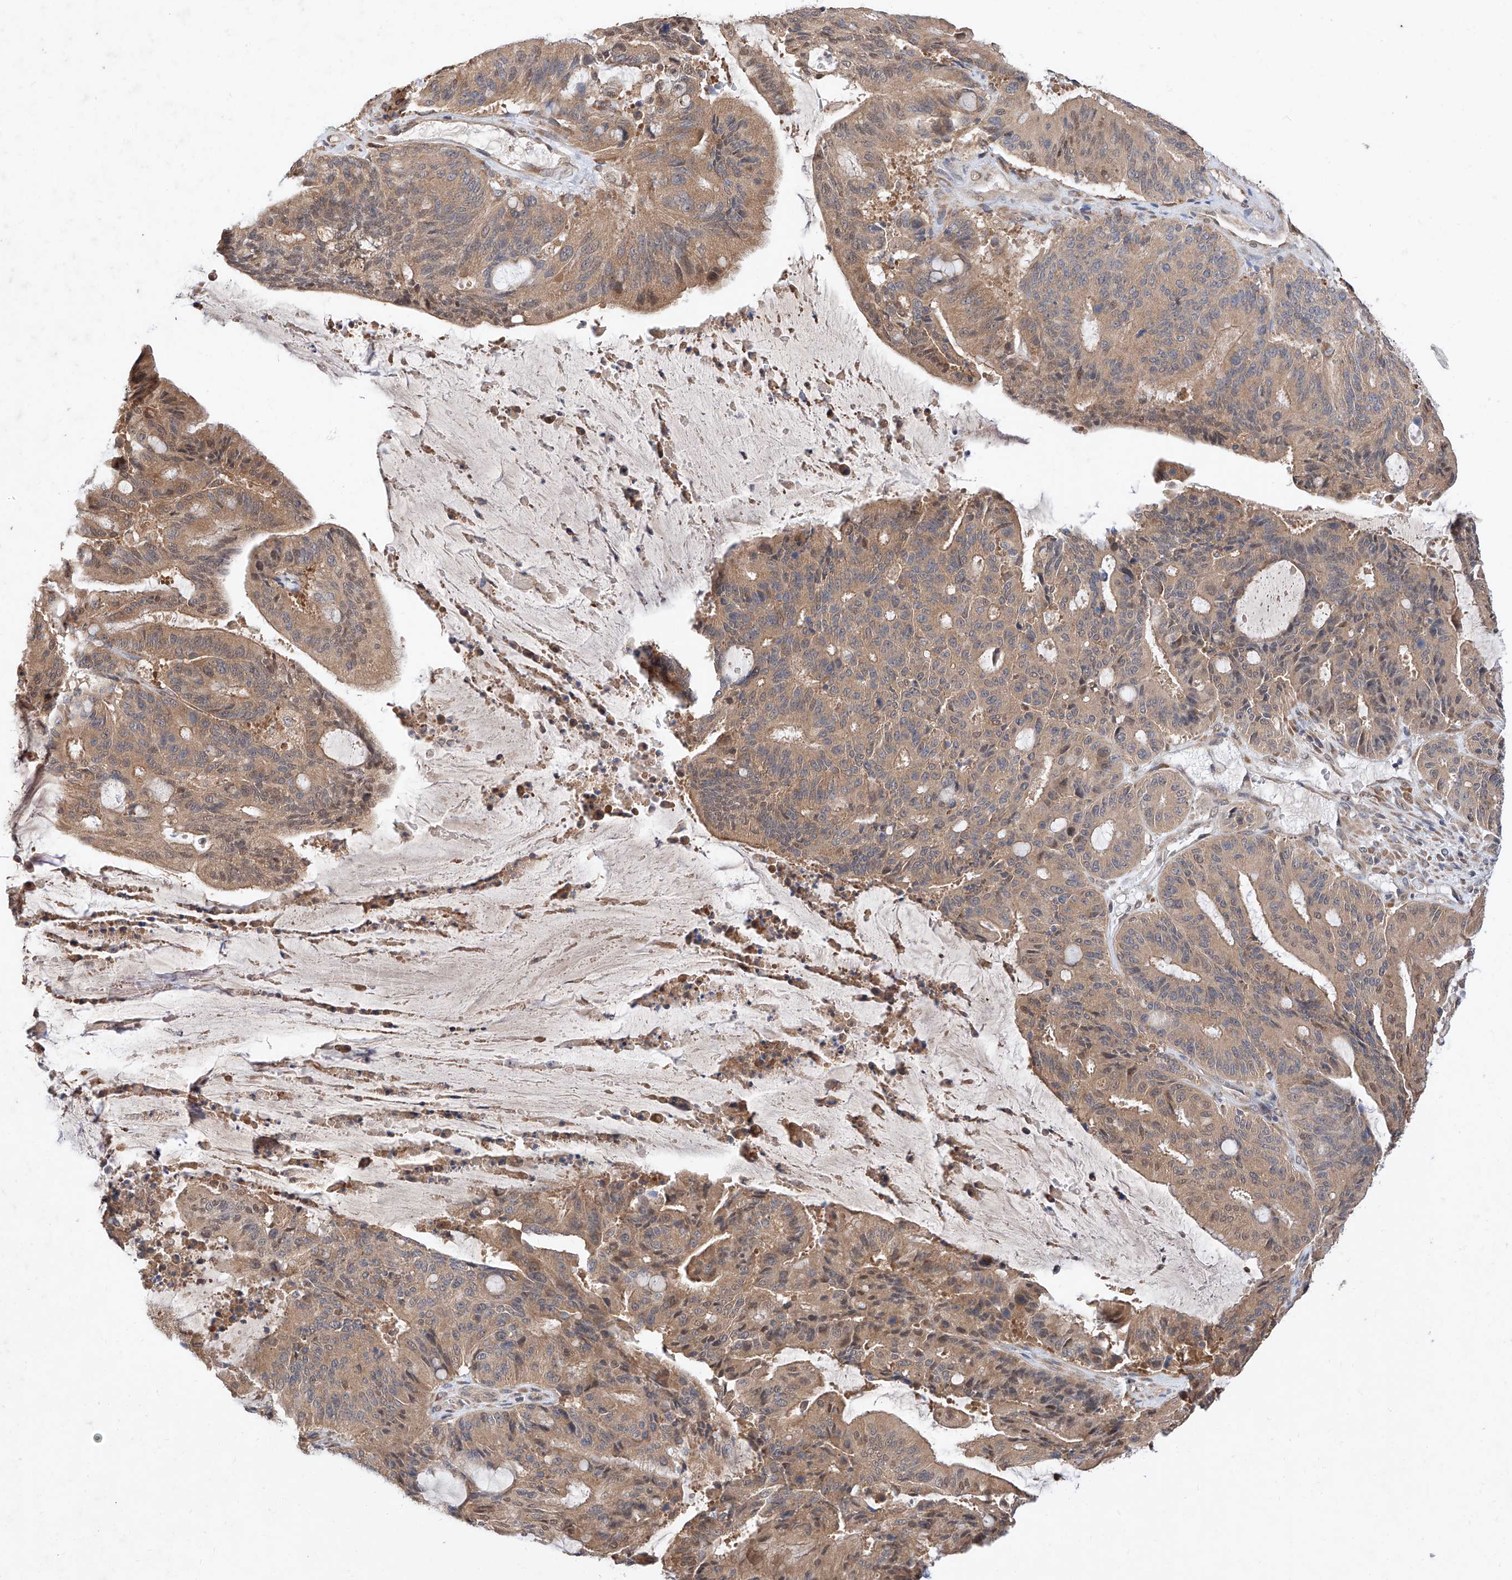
{"staining": {"intensity": "moderate", "quantity": ">75%", "location": "cytoplasmic/membranous,nuclear"}, "tissue": "liver cancer", "cell_type": "Tumor cells", "image_type": "cancer", "snomed": [{"axis": "morphology", "description": "Normal tissue, NOS"}, {"axis": "morphology", "description": "Cholangiocarcinoma"}, {"axis": "topography", "description": "Liver"}, {"axis": "topography", "description": "Peripheral nerve tissue"}], "caption": "IHC image of neoplastic tissue: liver cancer stained using immunohistochemistry shows medium levels of moderate protein expression localized specifically in the cytoplasmic/membranous and nuclear of tumor cells, appearing as a cytoplasmic/membranous and nuclear brown color.", "gene": "ZSCAN4", "patient": {"sex": "female", "age": 73}}